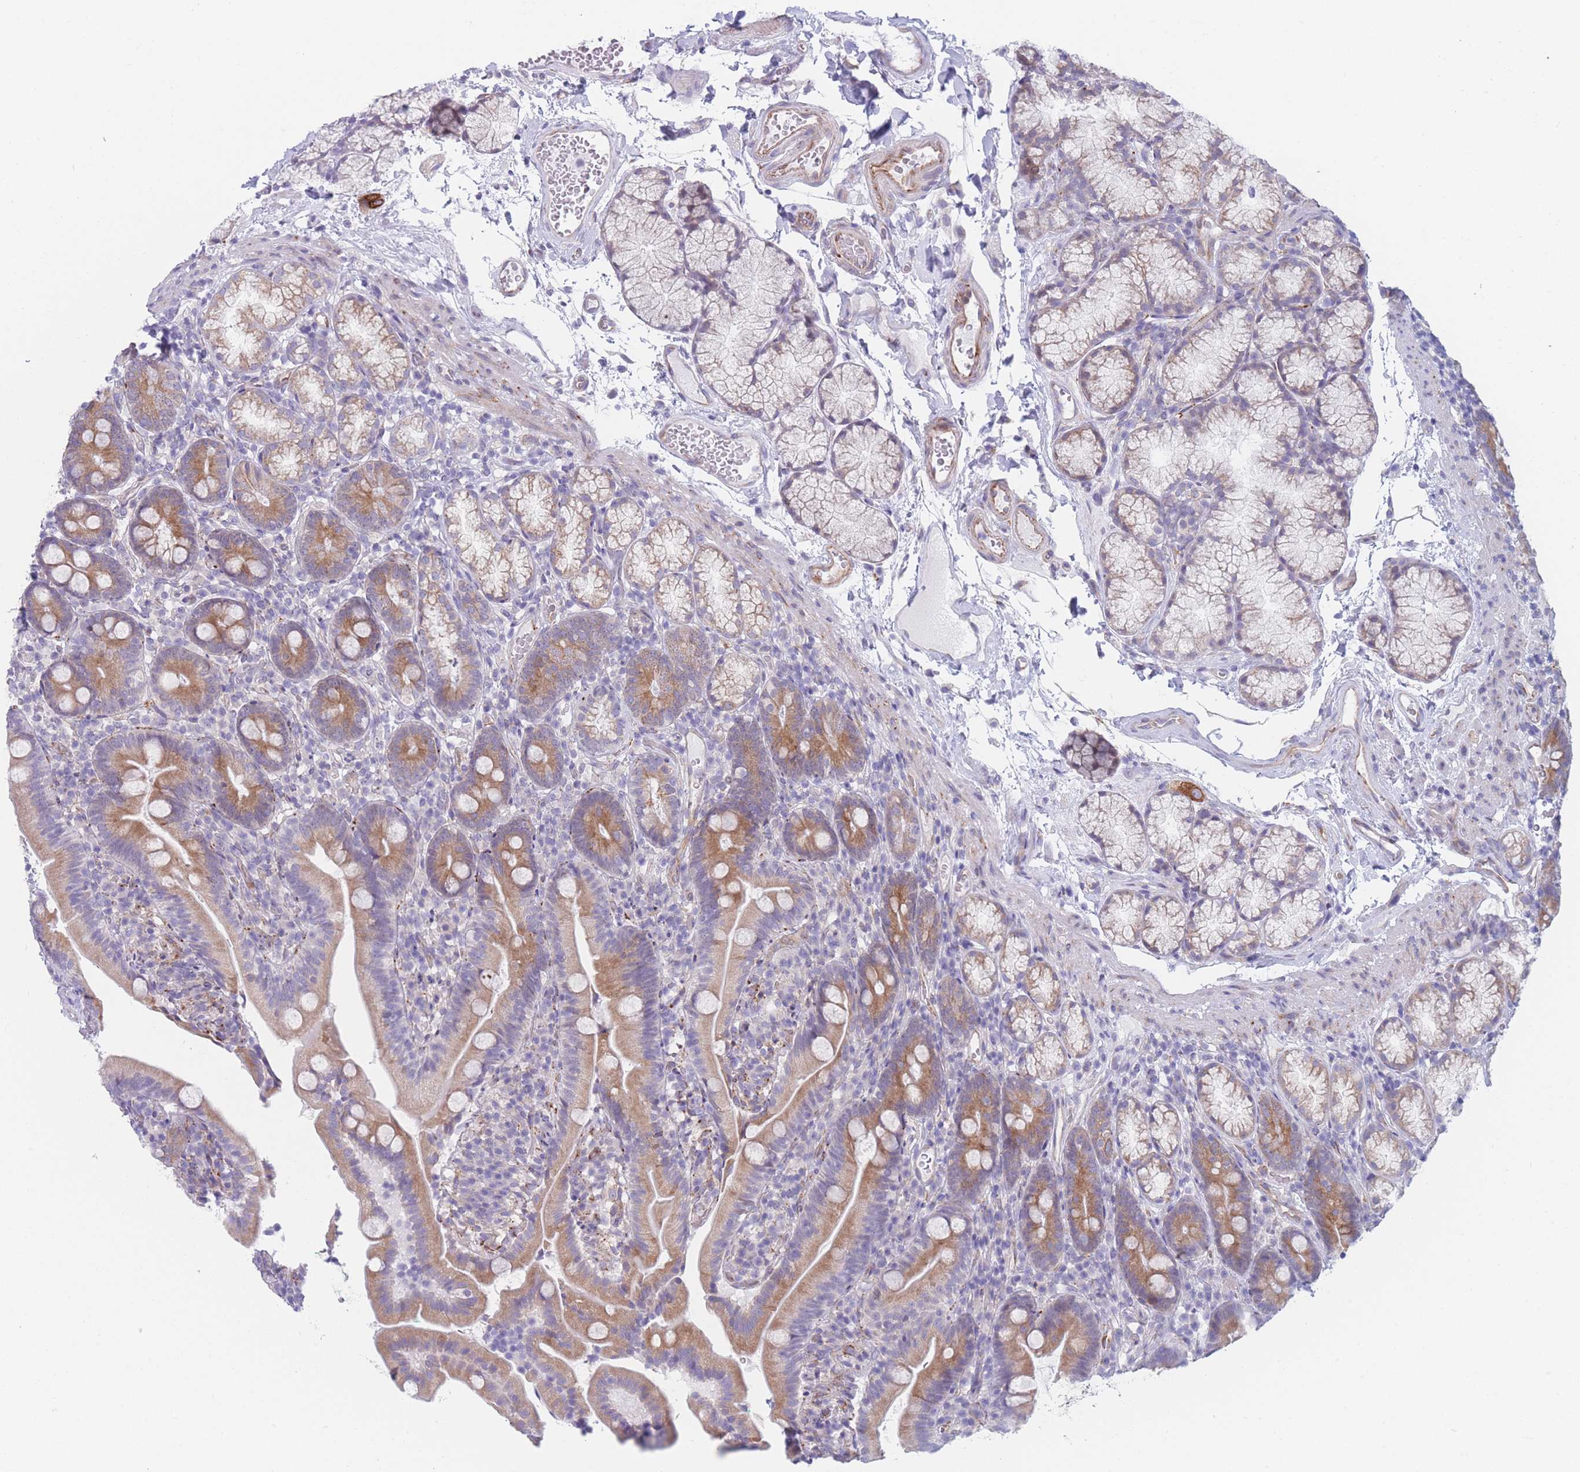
{"staining": {"intensity": "moderate", "quantity": ">75%", "location": "cytoplasmic/membranous"}, "tissue": "duodenum", "cell_type": "Glandular cells", "image_type": "normal", "snomed": [{"axis": "morphology", "description": "Normal tissue, NOS"}, {"axis": "topography", "description": "Duodenum"}], "caption": "Benign duodenum demonstrates moderate cytoplasmic/membranous positivity in about >75% of glandular cells.", "gene": "AK9", "patient": {"sex": "female", "age": 67}}